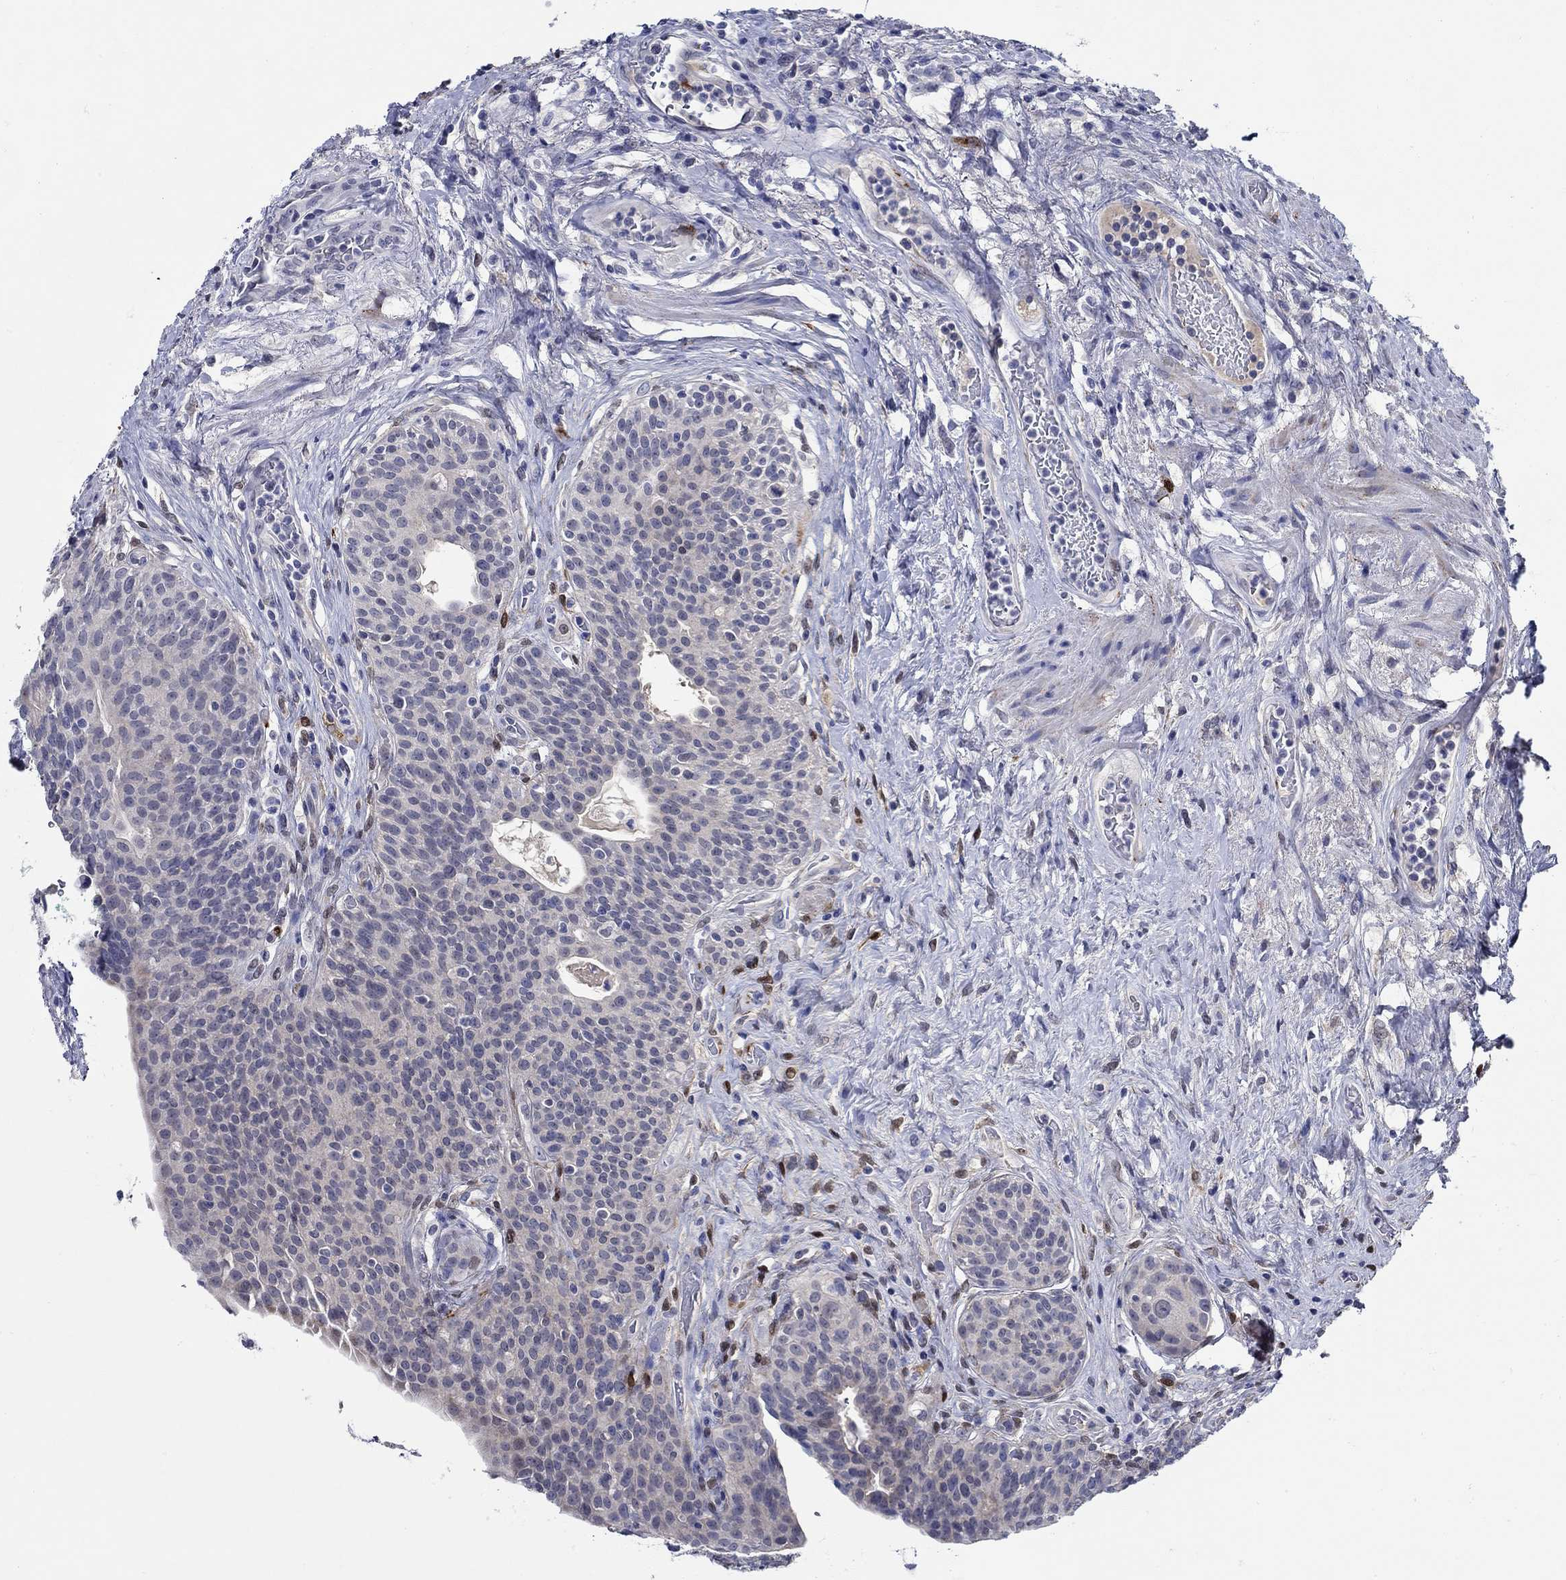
{"staining": {"intensity": "negative", "quantity": "none", "location": "none"}, "tissue": "urothelial cancer", "cell_type": "Tumor cells", "image_type": "cancer", "snomed": [{"axis": "morphology", "description": "Urothelial carcinoma, High grade"}, {"axis": "topography", "description": "Urinary bladder"}], "caption": "Protein analysis of urothelial cancer displays no significant expression in tumor cells. The staining is performed using DAB brown chromogen with nuclei counter-stained in using hematoxylin.", "gene": "MC2R", "patient": {"sex": "male", "age": 79}}